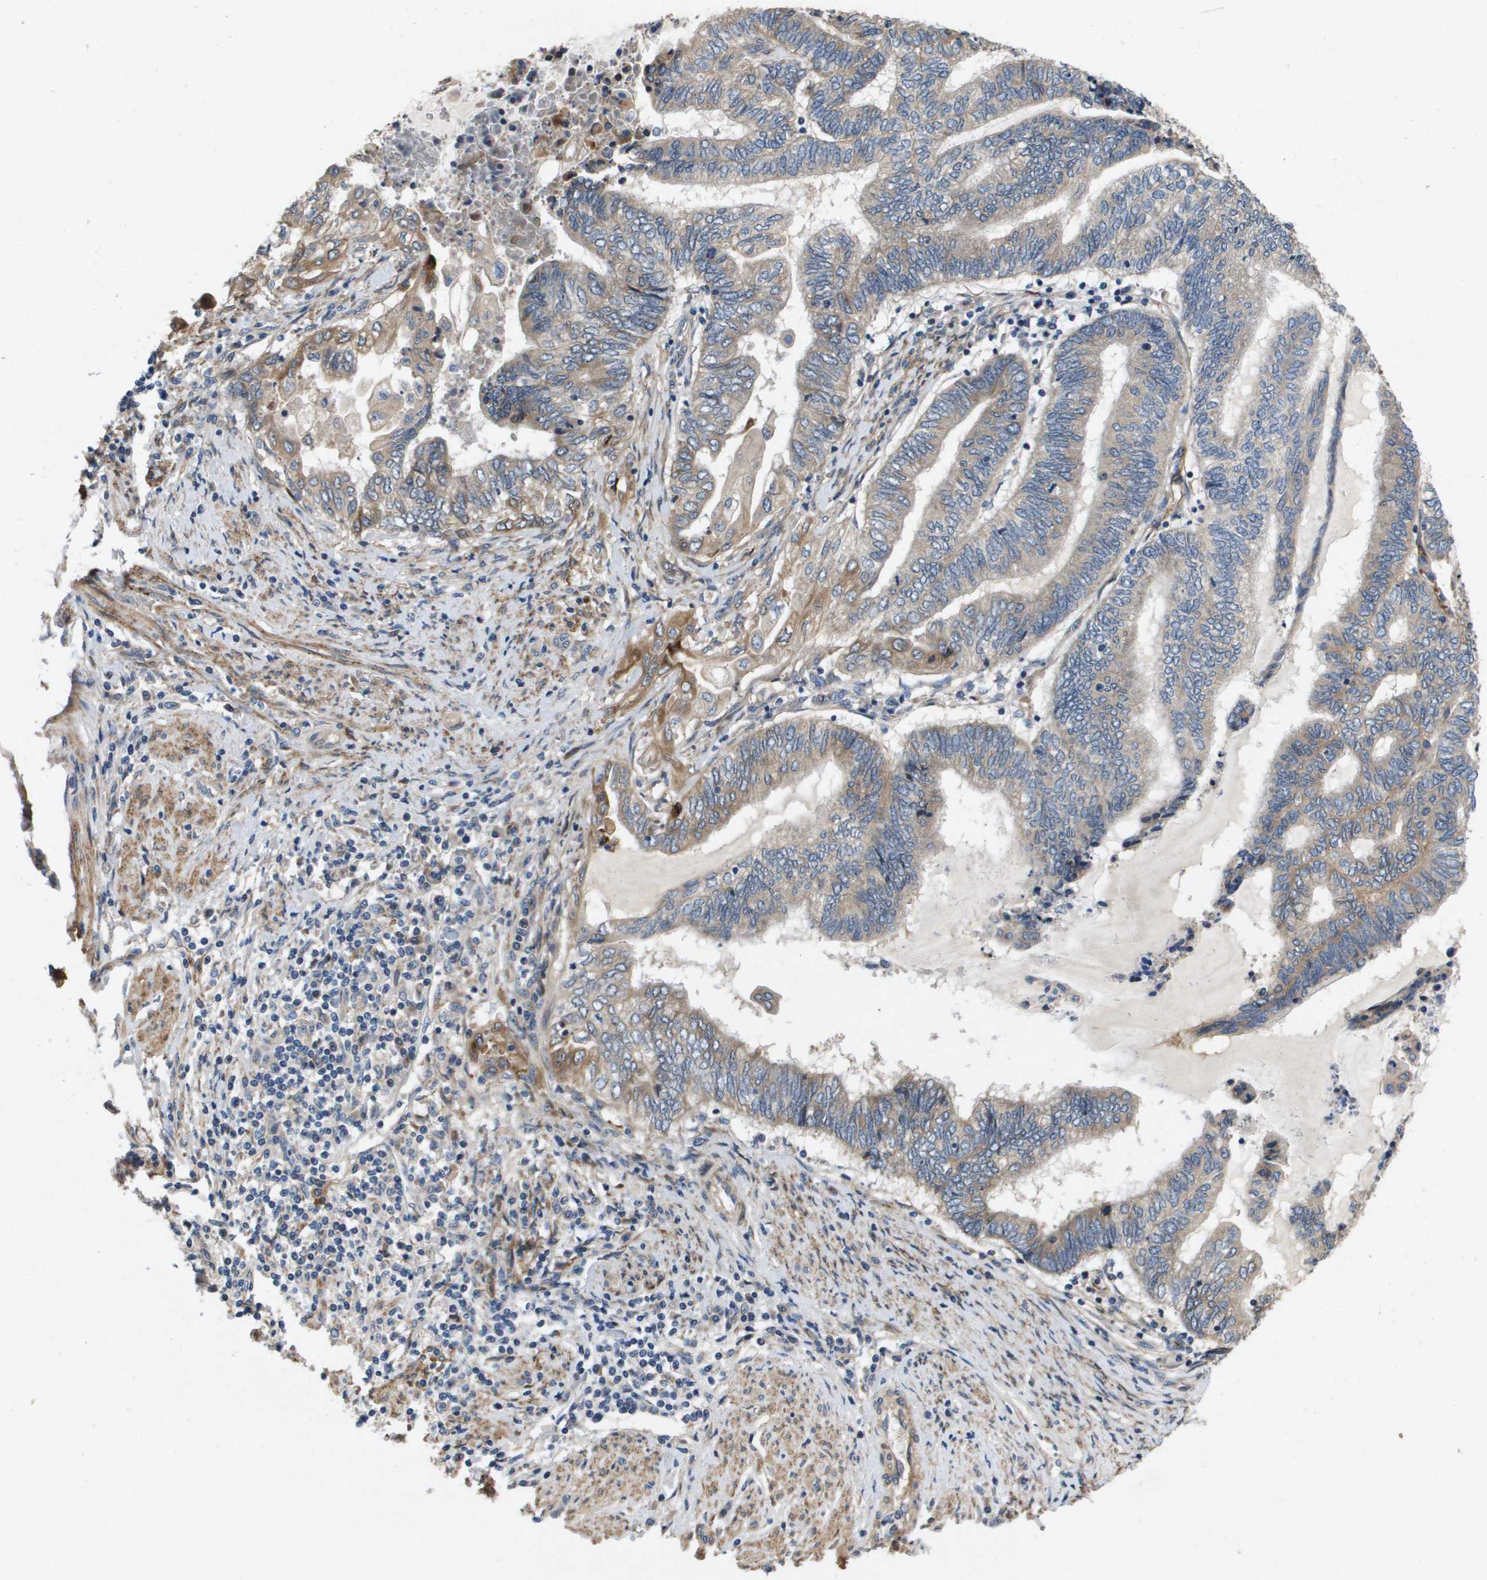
{"staining": {"intensity": "weak", "quantity": ">75%", "location": "cytoplasmic/membranous"}, "tissue": "endometrial cancer", "cell_type": "Tumor cells", "image_type": "cancer", "snomed": [{"axis": "morphology", "description": "Adenocarcinoma, NOS"}, {"axis": "topography", "description": "Uterus"}, {"axis": "topography", "description": "Endometrium"}], "caption": "Brown immunohistochemical staining in human endometrial cancer reveals weak cytoplasmic/membranous staining in approximately >75% of tumor cells.", "gene": "ENTPD2", "patient": {"sex": "female", "age": 70}}